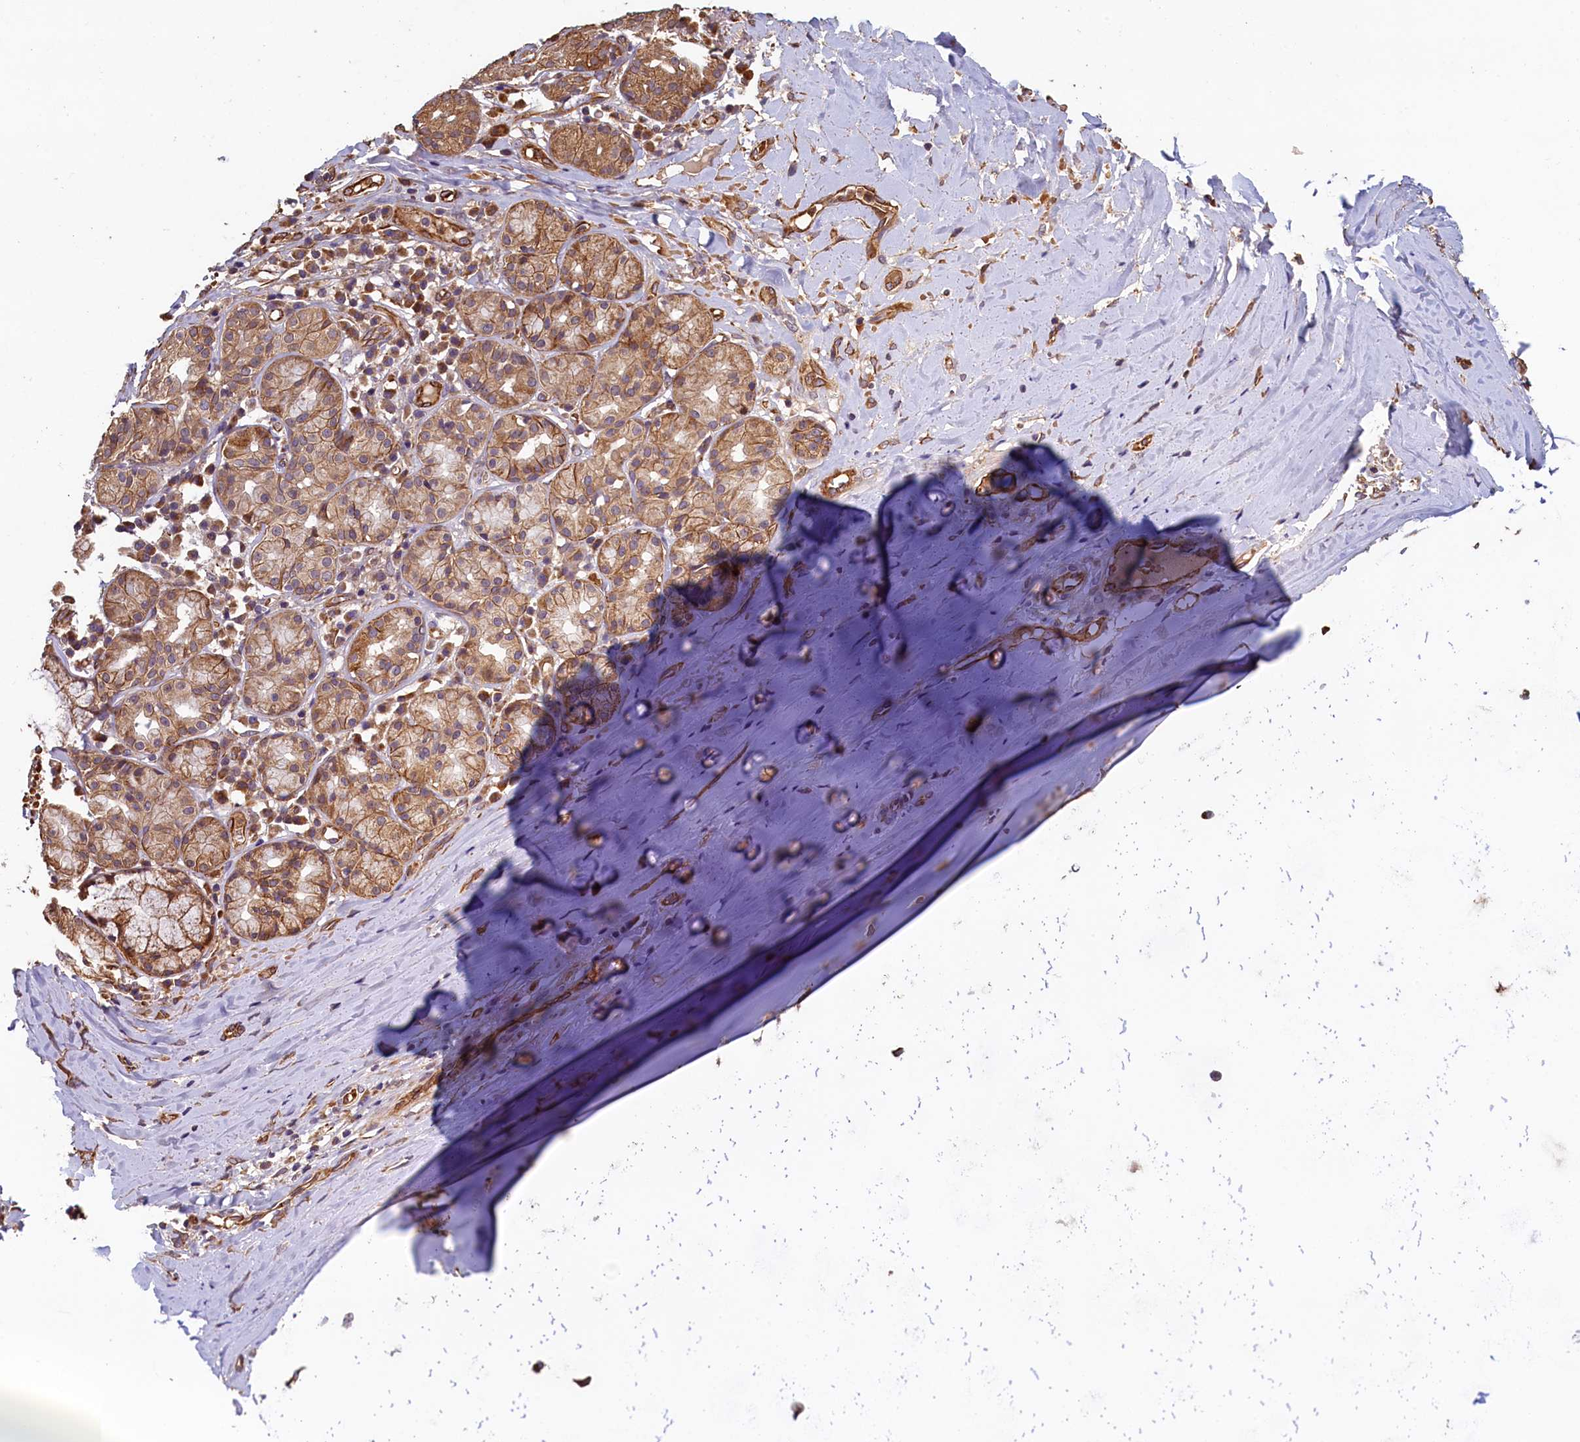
{"staining": {"intensity": "moderate", "quantity": ">75%", "location": "cytoplasmic/membranous"}, "tissue": "soft tissue", "cell_type": "Chondrocytes", "image_type": "normal", "snomed": [{"axis": "morphology", "description": "Normal tissue, NOS"}, {"axis": "morphology", "description": "Basal cell carcinoma"}, {"axis": "topography", "description": "Cartilage tissue"}, {"axis": "topography", "description": "Nasopharynx"}, {"axis": "topography", "description": "Oral tissue"}], "caption": "DAB (3,3'-diaminobenzidine) immunohistochemical staining of benign soft tissue reveals moderate cytoplasmic/membranous protein expression in about >75% of chondrocytes.", "gene": "ACSBG1", "patient": {"sex": "female", "age": 77}}